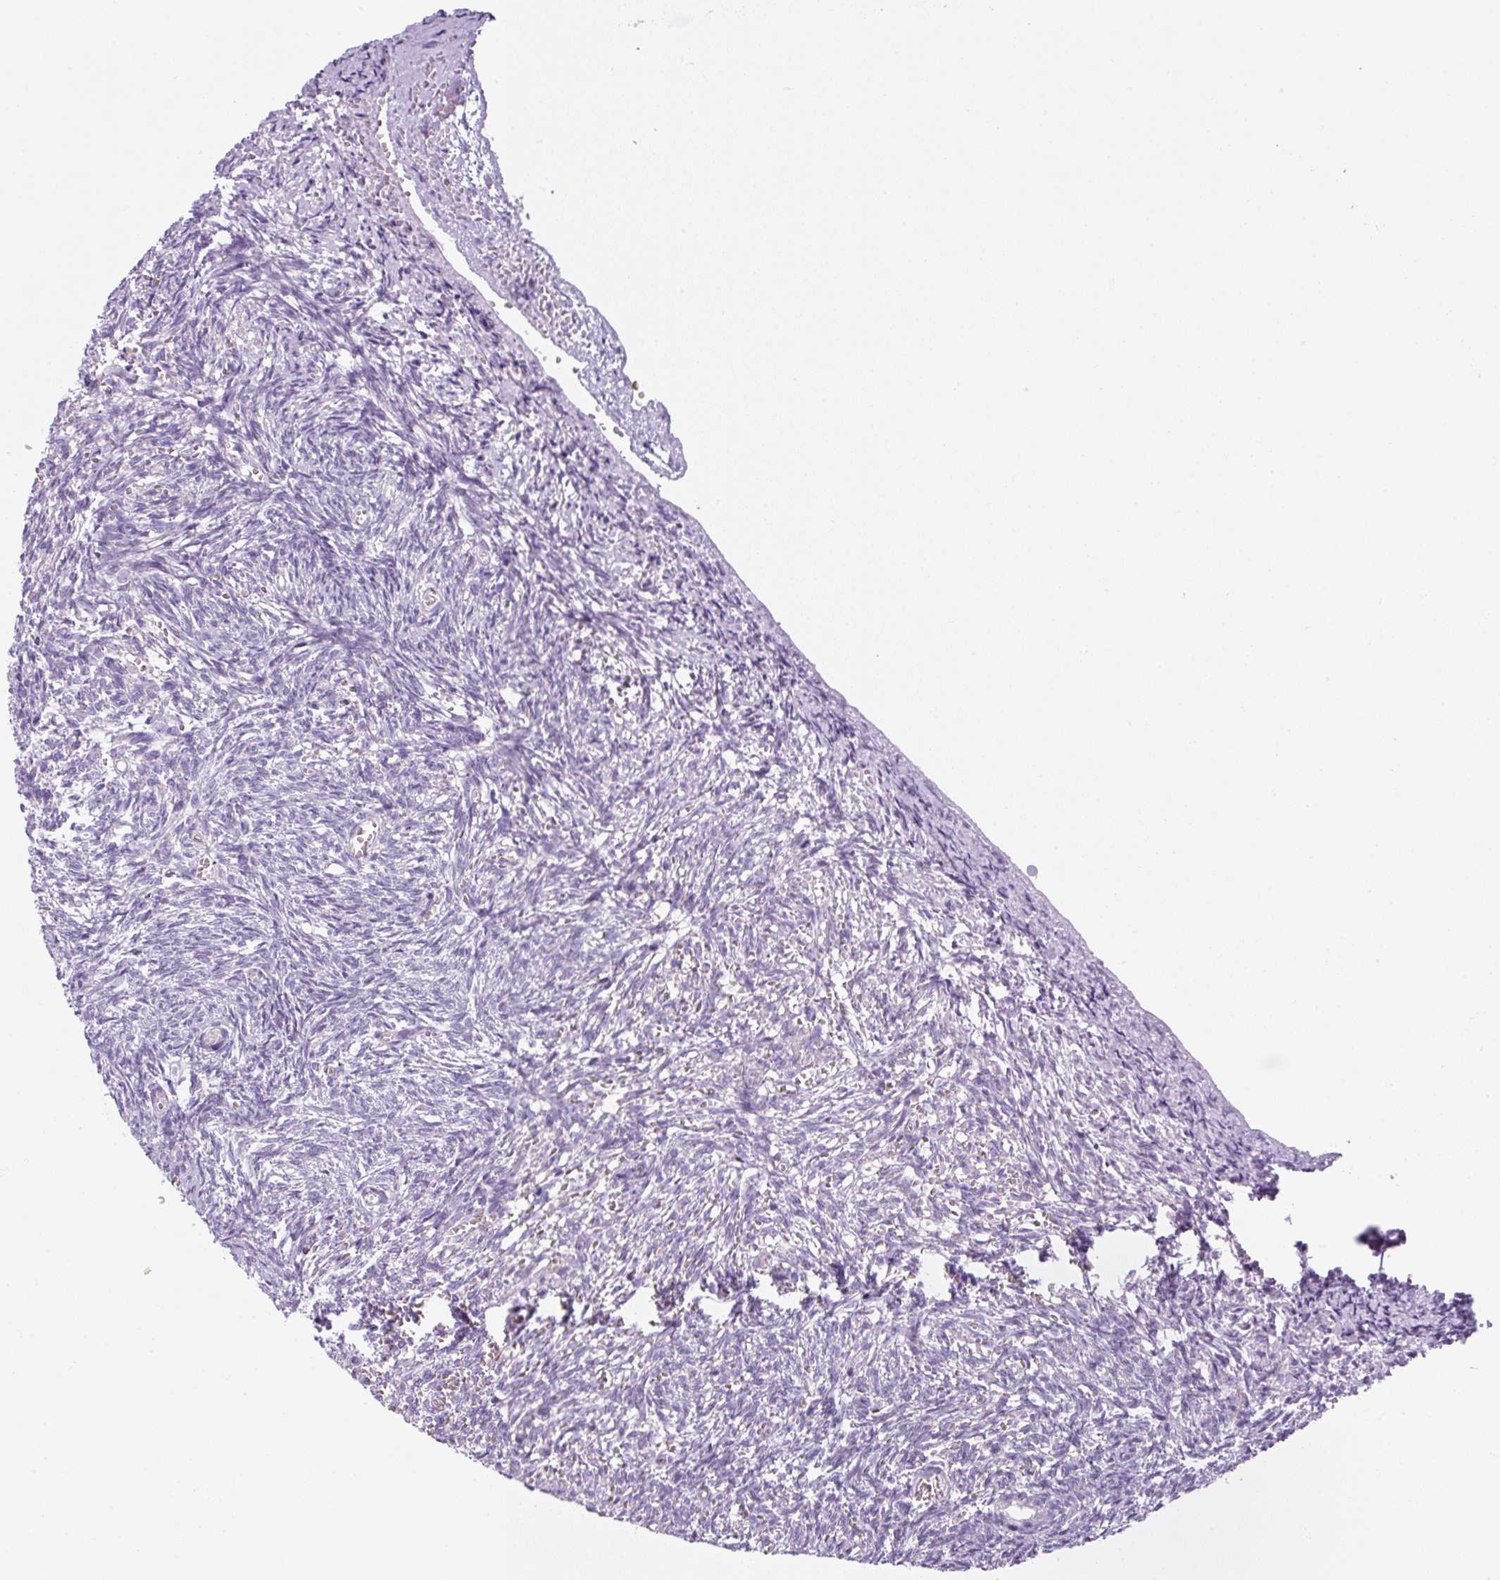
{"staining": {"intensity": "negative", "quantity": "none", "location": "none"}, "tissue": "ovary", "cell_type": "Ovarian stroma cells", "image_type": "normal", "snomed": [{"axis": "morphology", "description": "Normal tissue, NOS"}, {"axis": "topography", "description": "Ovary"}], "caption": "Ovarian stroma cells show no significant protein staining in normal ovary.", "gene": "ADAMTS19", "patient": {"sex": "female", "age": 67}}